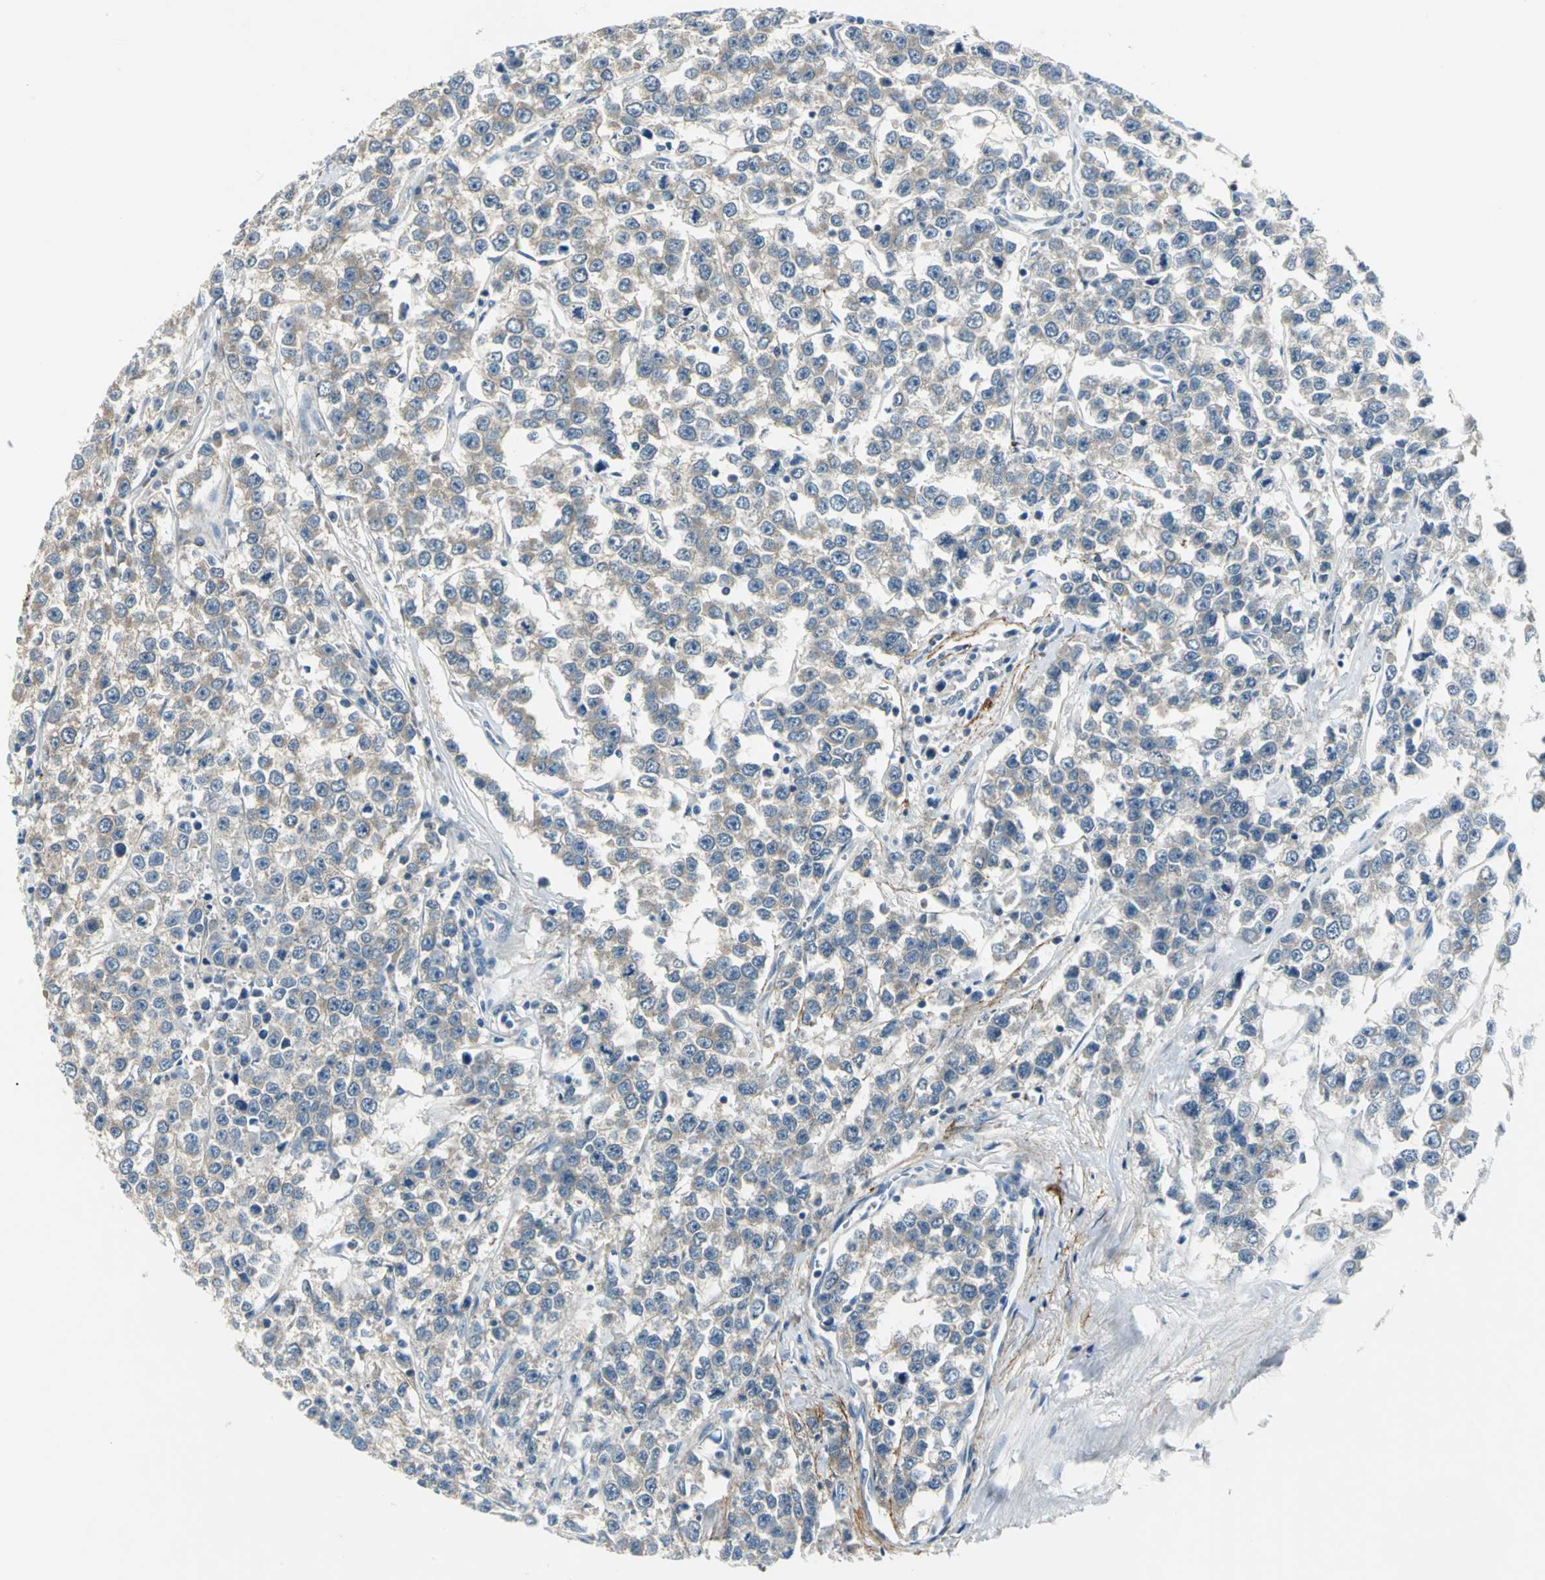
{"staining": {"intensity": "weak", "quantity": "25%-75%", "location": "cytoplasmic/membranous"}, "tissue": "testis cancer", "cell_type": "Tumor cells", "image_type": "cancer", "snomed": [{"axis": "morphology", "description": "Seminoma, NOS"}, {"axis": "morphology", "description": "Carcinoma, Embryonal, NOS"}, {"axis": "topography", "description": "Testis"}], "caption": "A brown stain shows weak cytoplasmic/membranous positivity of a protein in human testis cancer tumor cells. (DAB (3,3'-diaminobenzidine) IHC, brown staining for protein, blue staining for nuclei).", "gene": "SLC16A7", "patient": {"sex": "male", "age": 52}}